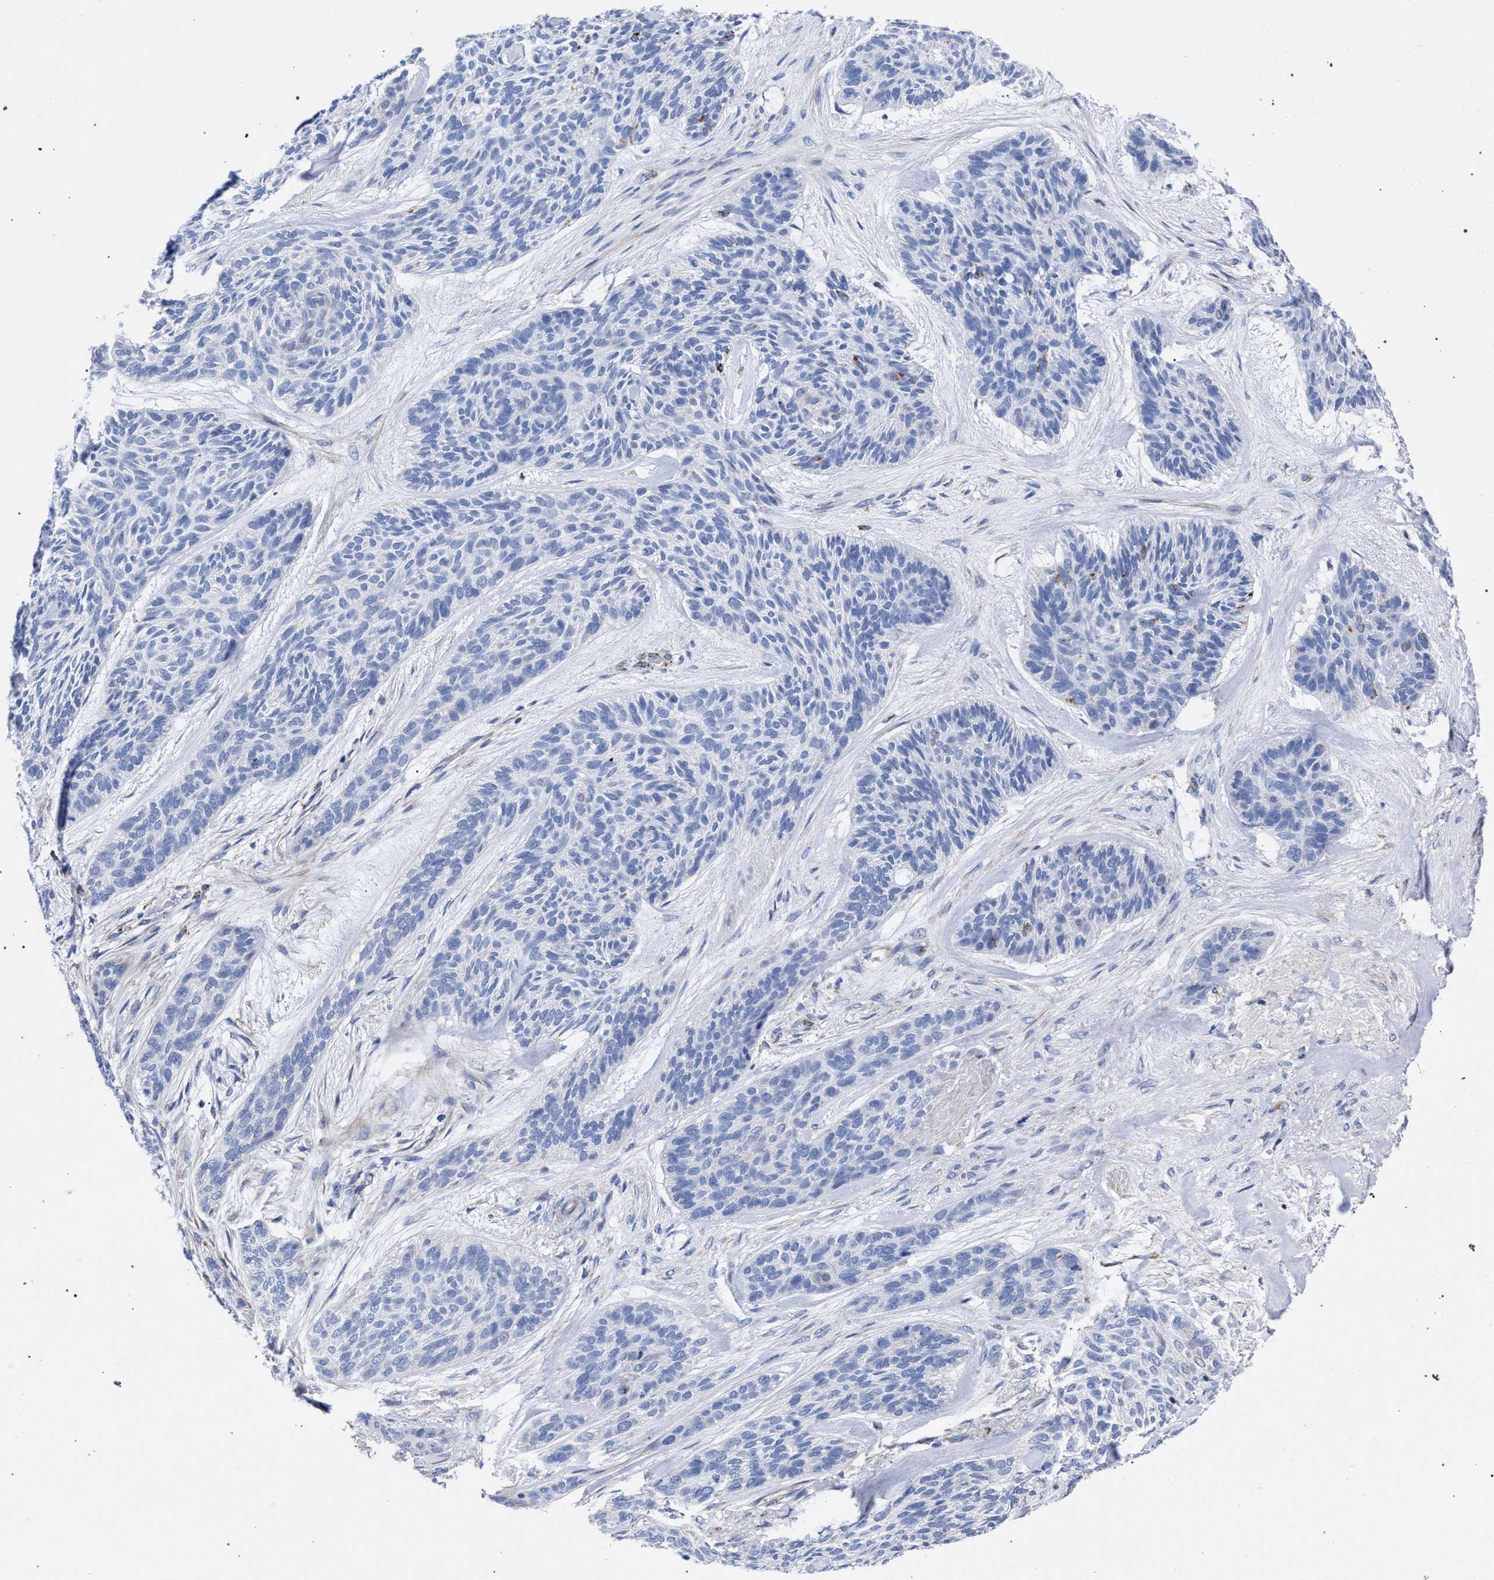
{"staining": {"intensity": "negative", "quantity": "none", "location": "none"}, "tissue": "skin cancer", "cell_type": "Tumor cells", "image_type": "cancer", "snomed": [{"axis": "morphology", "description": "Basal cell carcinoma"}, {"axis": "topography", "description": "Skin"}], "caption": "Immunohistochemistry (IHC) micrograph of skin cancer stained for a protein (brown), which reveals no staining in tumor cells.", "gene": "ACADS", "patient": {"sex": "male", "age": 55}}